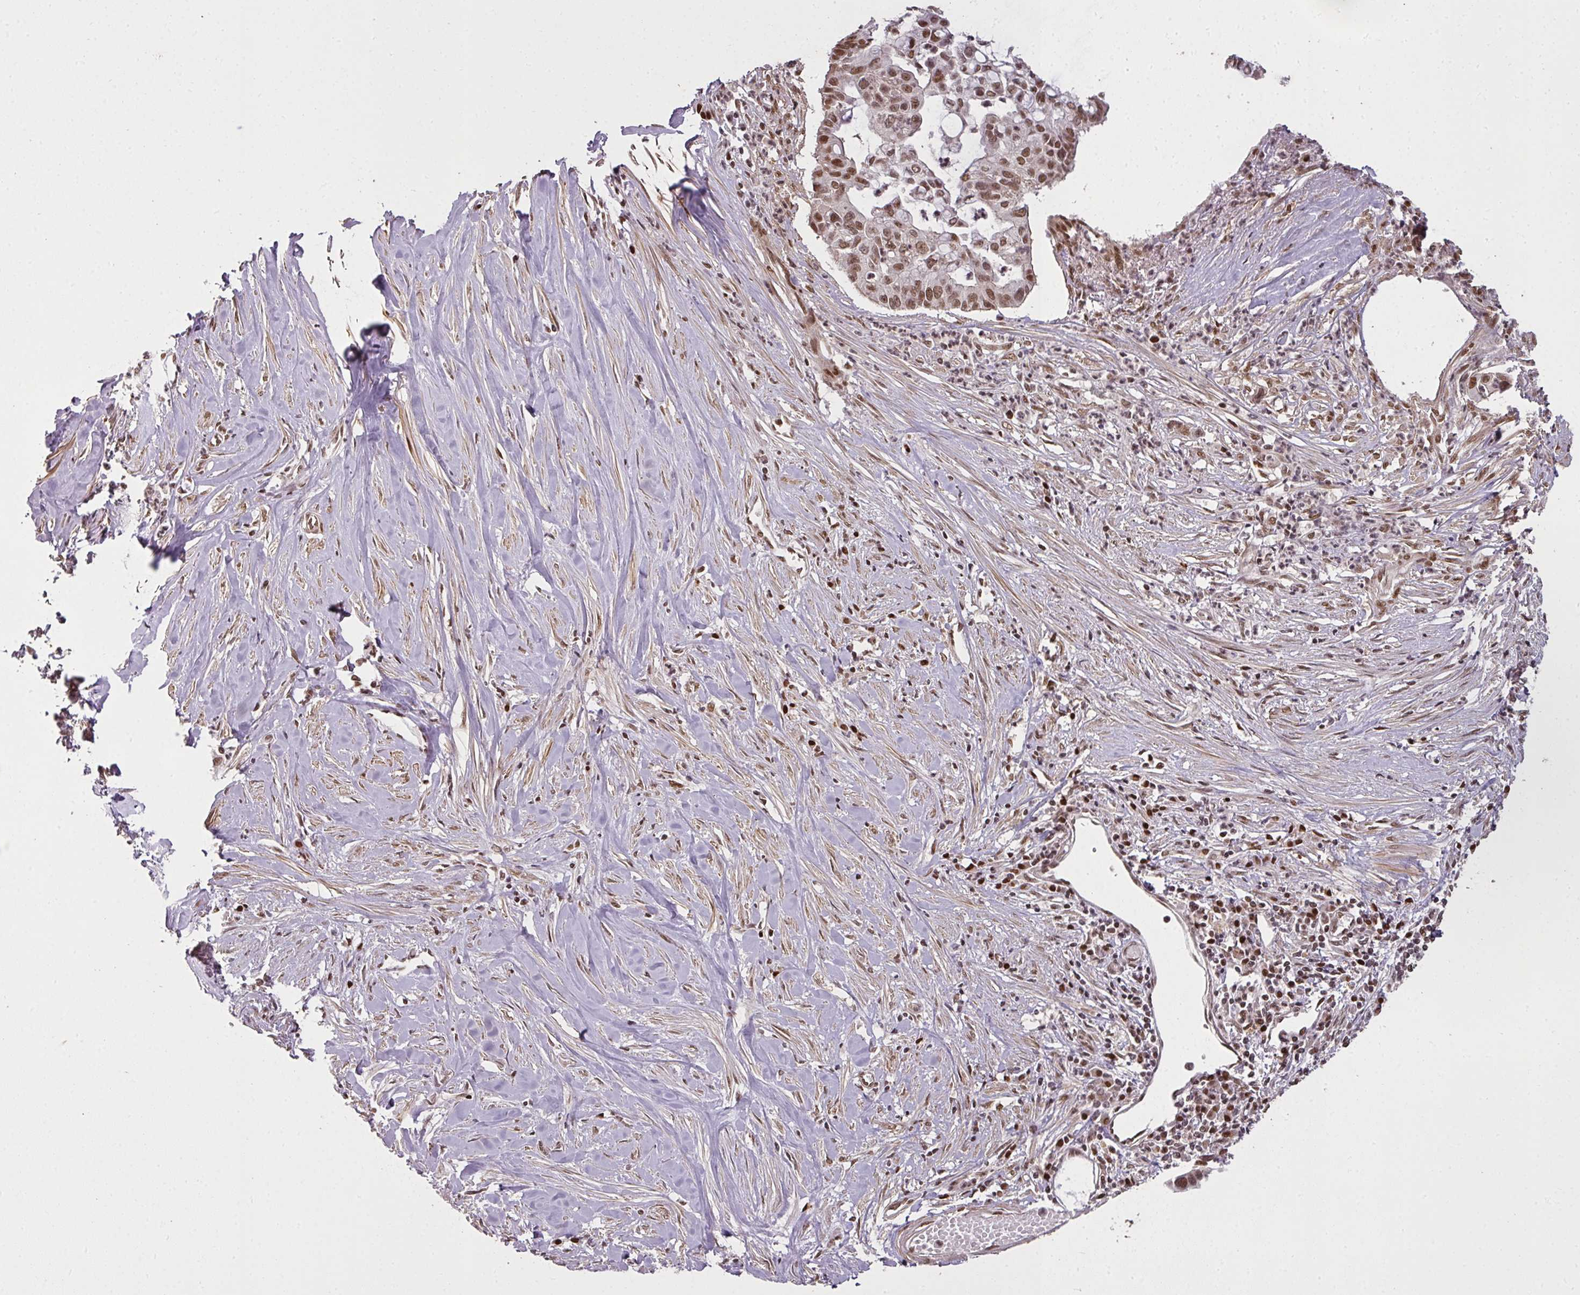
{"staining": {"intensity": "moderate", "quantity": ">75%", "location": "nuclear"}, "tissue": "pancreatic cancer", "cell_type": "Tumor cells", "image_type": "cancer", "snomed": [{"axis": "morphology", "description": "Adenocarcinoma, NOS"}, {"axis": "topography", "description": "Pancreas"}], "caption": "Pancreatic cancer stained with immunohistochemistry demonstrates moderate nuclear staining in approximately >75% of tumor cells.", "gene": "GPRIN2", "patient": {"sex": "male", "age": 73}}